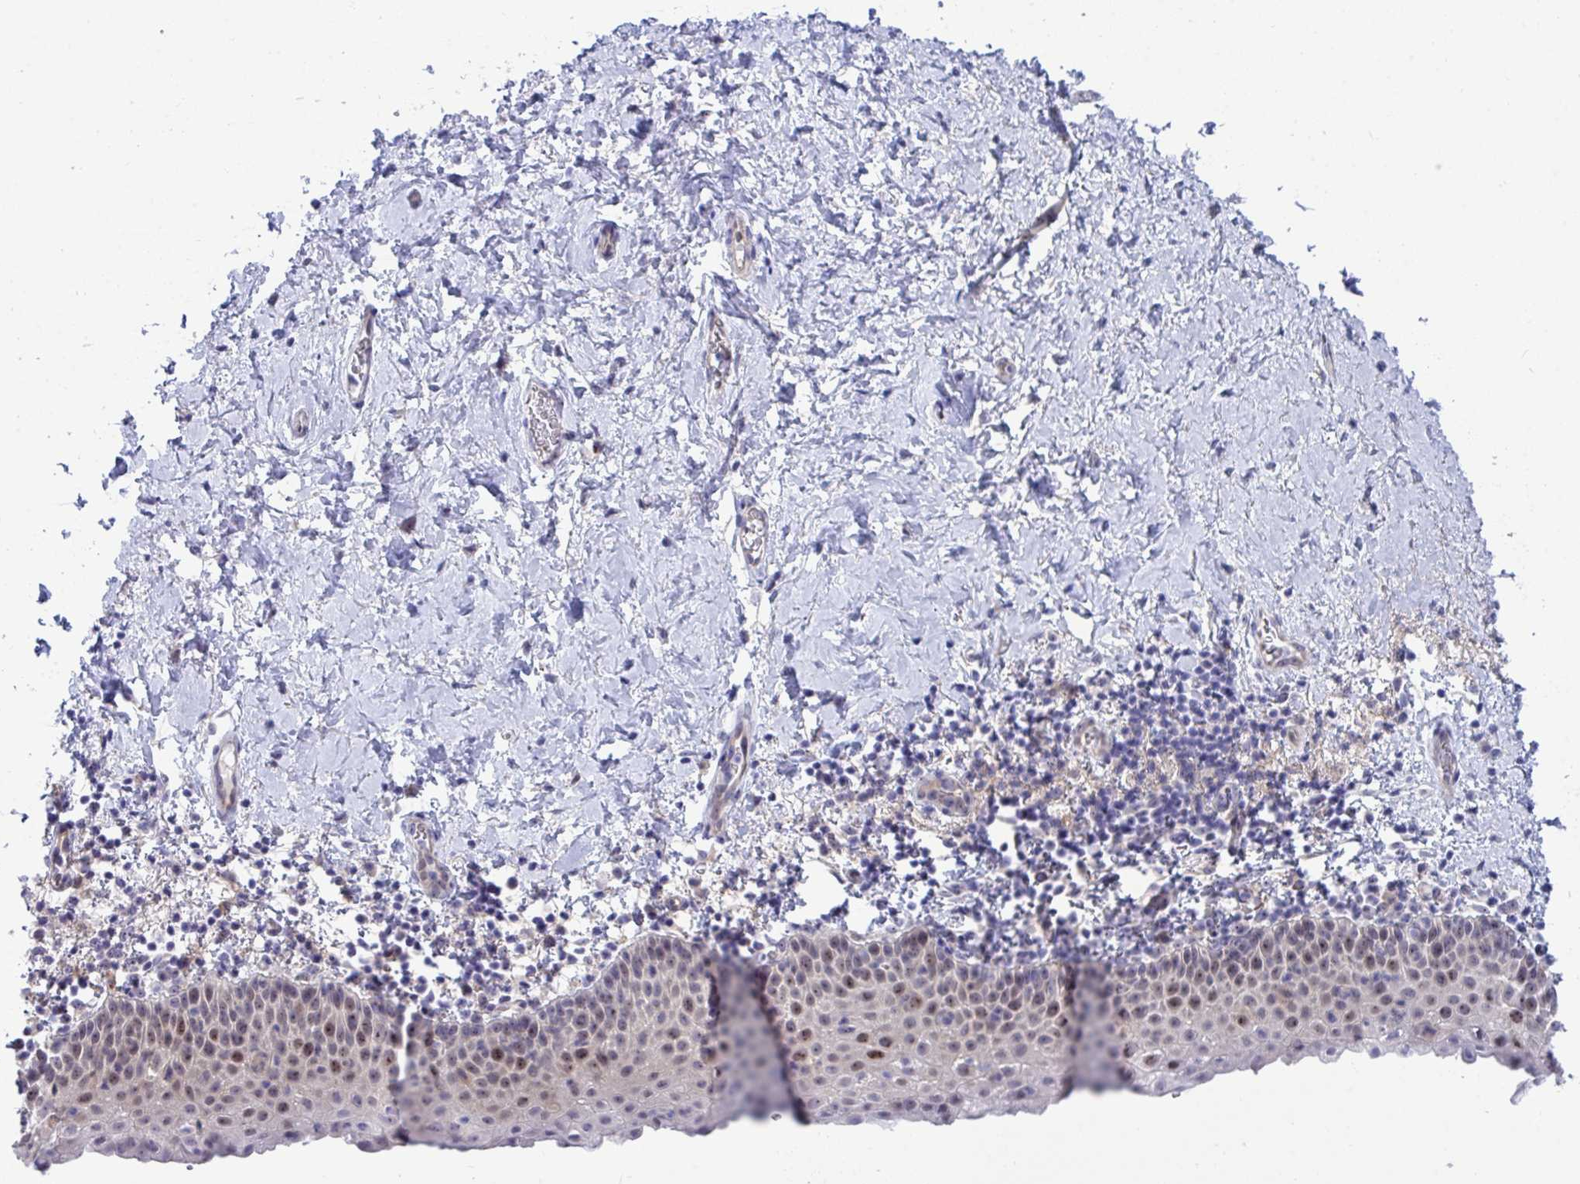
{"staining": {"intensity": "moderate", "quantity": "25%-75%", "location": "nuclear"}, "tissue": "vagina", "cell_type": "Squamous epithelial cells", "image_type": "normal", "snomed": [{"axis": "morphology", "description": "Normal tissue, NOS"}, {"axis": "topography", "description": "Vagina"}], "caption": "A histopathology image of vagina stained for a protein displays moderate nuclear brown staining in squamous epithelial cells.", "gene": "CENPQ", "patient": {"sex": "female", "age": 61}}